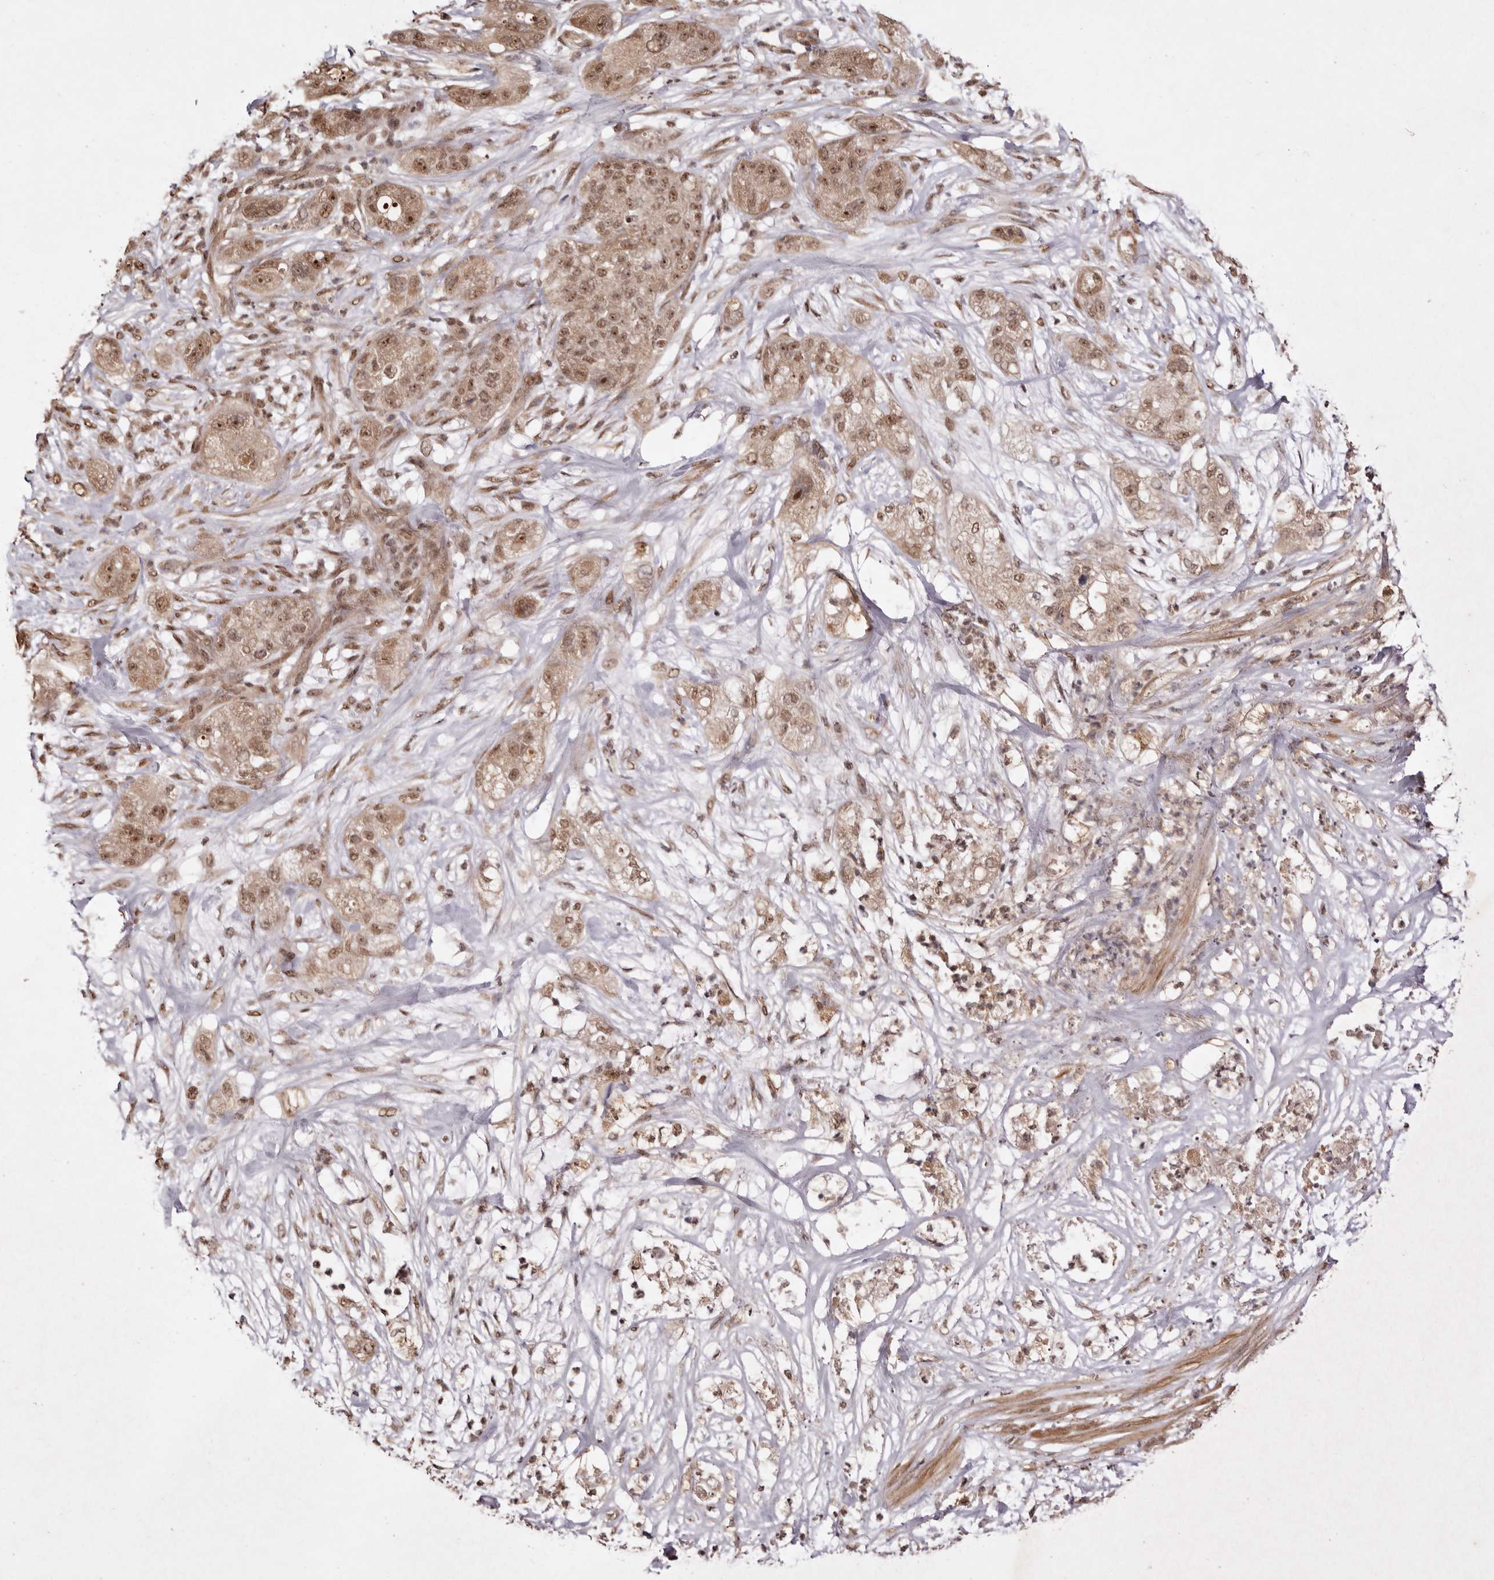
{"staining": {"intensity": "moderate", "quantity": ">75%", "location": "cytoplasmic/membranous,nuclear"}, "tissue": "pancreatic cancer", "cell_type": "Tumor cells", "image_type": "cancer", "snomed": [{"axis": "morphology", "description": "Adenocarcinoma, NOS"}, {"axis": "topography", "description": "Pancreas"}], "caption": "Immunohistochemistry (IHC) histopathology image of pancreatic adenocarcinoma stained for a protein (brown), which exhibits medium levels of moderate cytoplasmic/membranous and nuclear expression in about >75% of tumor cells.", "gene": "NOTCH1", "patient": {"sex": "female", "age": 78}}